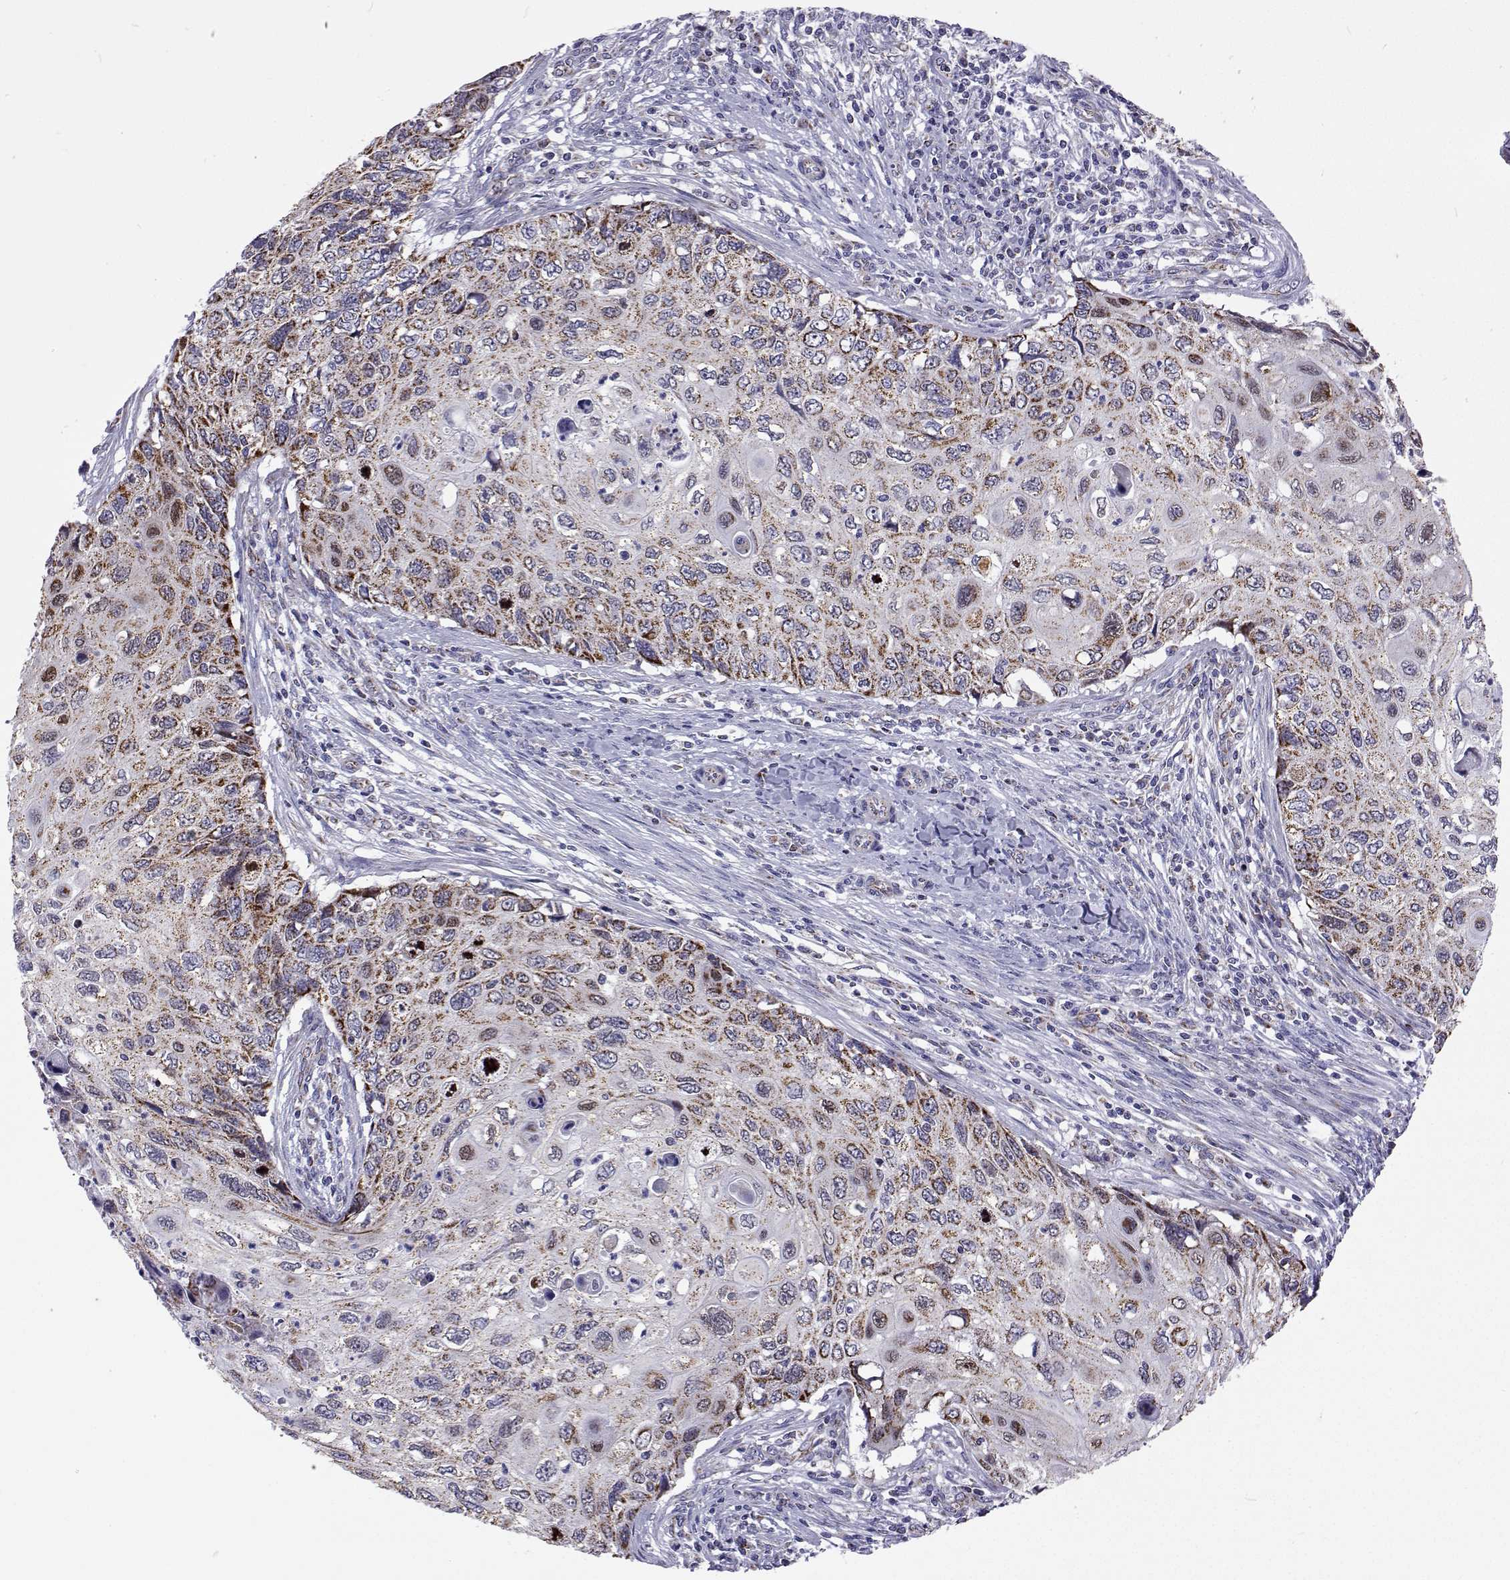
{"staining": {"intensity": "moderate", "quantity": "25%-75%", "location": "cytoplasmic/membranous"}, "tissue": "cervical cancer", "cell_type": "Tumor cells", "image_type": "cancer", "snomed": [{"axis": "morphology", "description": "Squamous cell carcinoma, NOS"}, {"axis": "topography", "description": "Cervix"}], "caption": "Protein expression analysis of human squamous cell carcinoma (cervical) reveals moderate cytoplasmic/membranous expression in about 25%-75% of tumor cells. The protein of interest is stained brown, and the nuclei are stained in blue (DAB IHC with brightfield microscopy, high magnification).", "gene": "MCCC2", "patient": {"sex": "female", "age": 70}}